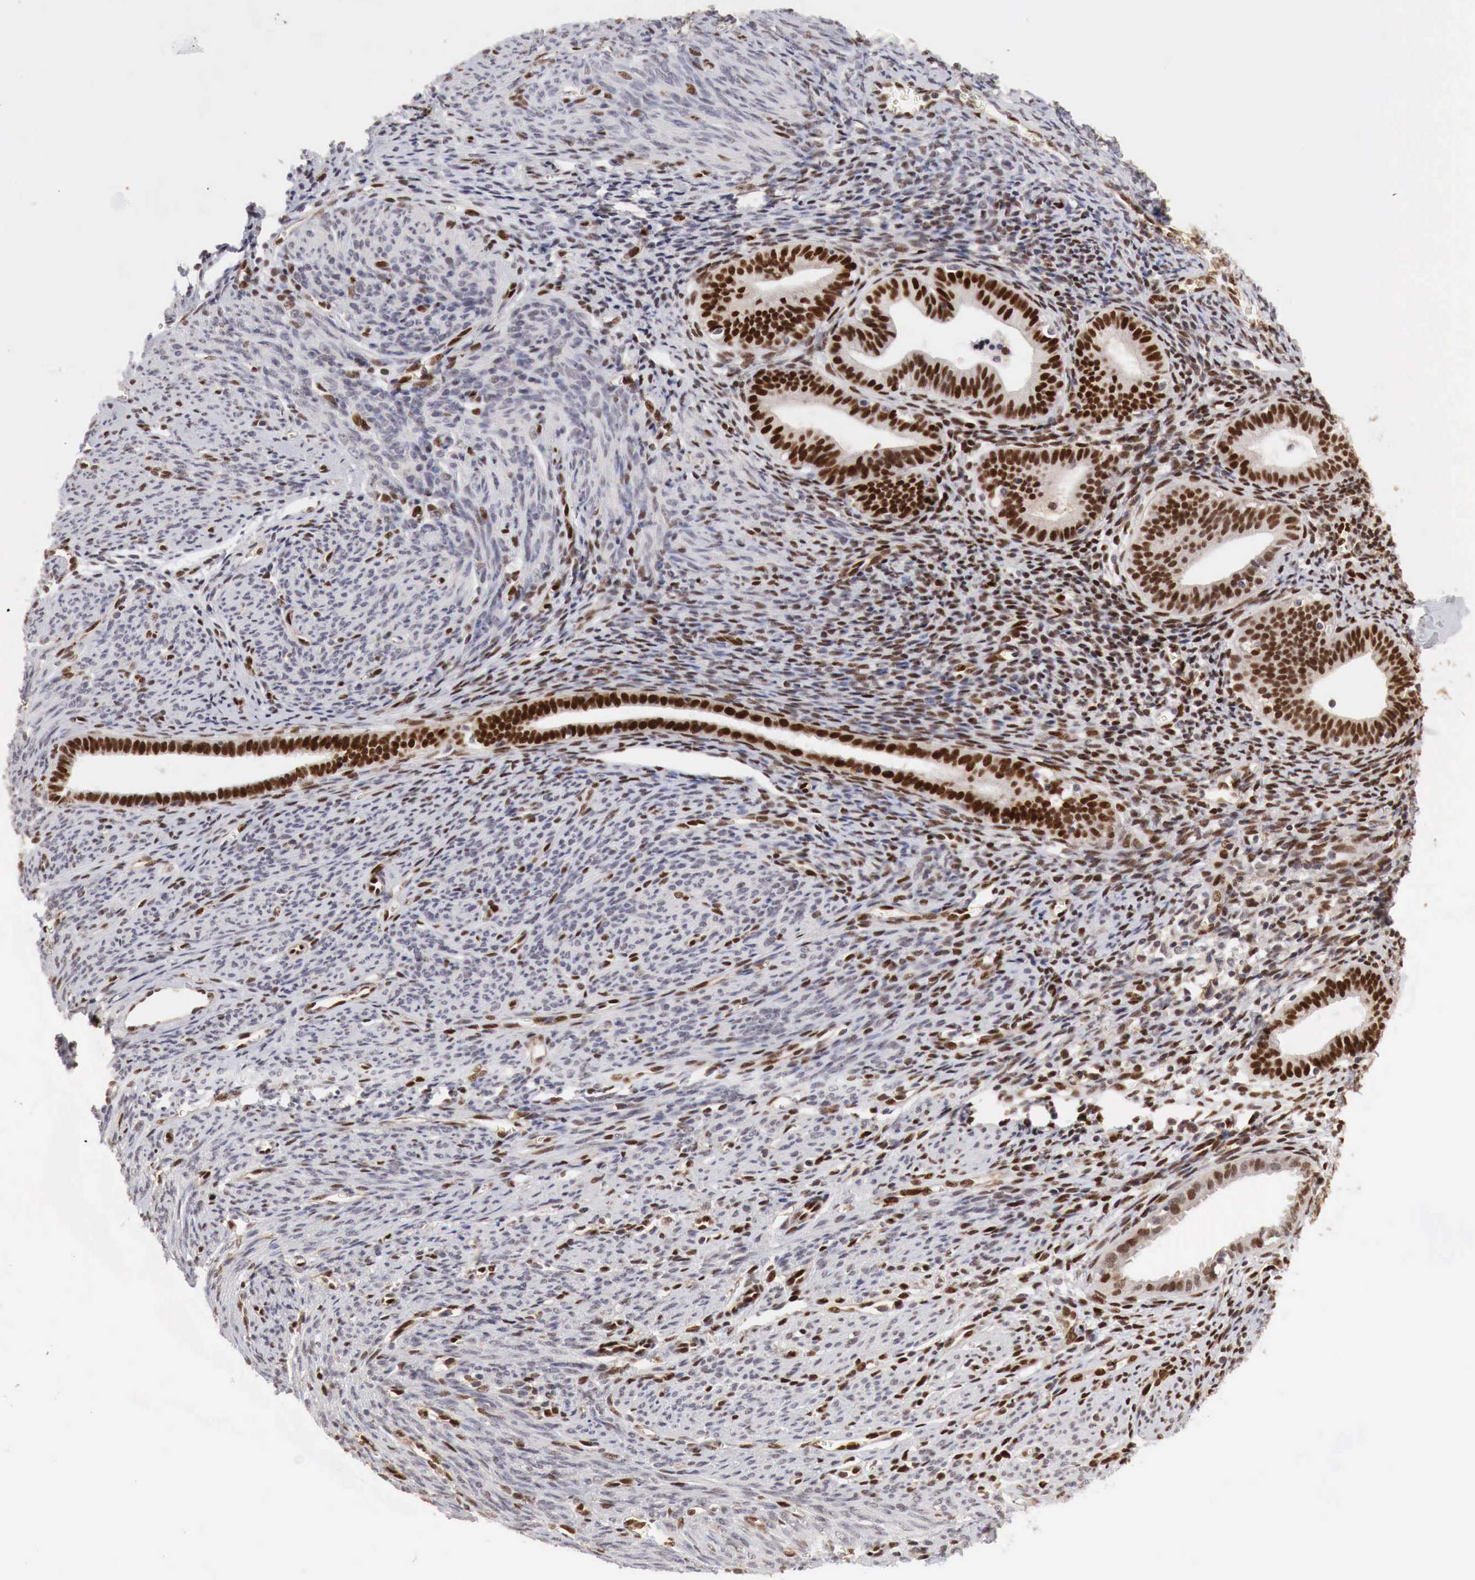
{"staining": {"intensity": "negative", "quantity": "none", "location": "none"}, "tissue": "endometrium", "cell_type": "Cells in endometrial stroma", "image_type": "normal", "snomed": [{"axis": "morphology", "description": "Normal tissue, NOS"}, {"axis": "topography", "description": "Uterus"}], "caption": "IHC photomicrograph of unremarkable human endometrium stained for a protein (brown), which reveals no staining in cells in endometrial stroma. (DAB immunohistochemistry visualized using brightfield microscopy, high magnification).", "gene": "DACH2", "patient": {"sex": "female", "age": 83}}